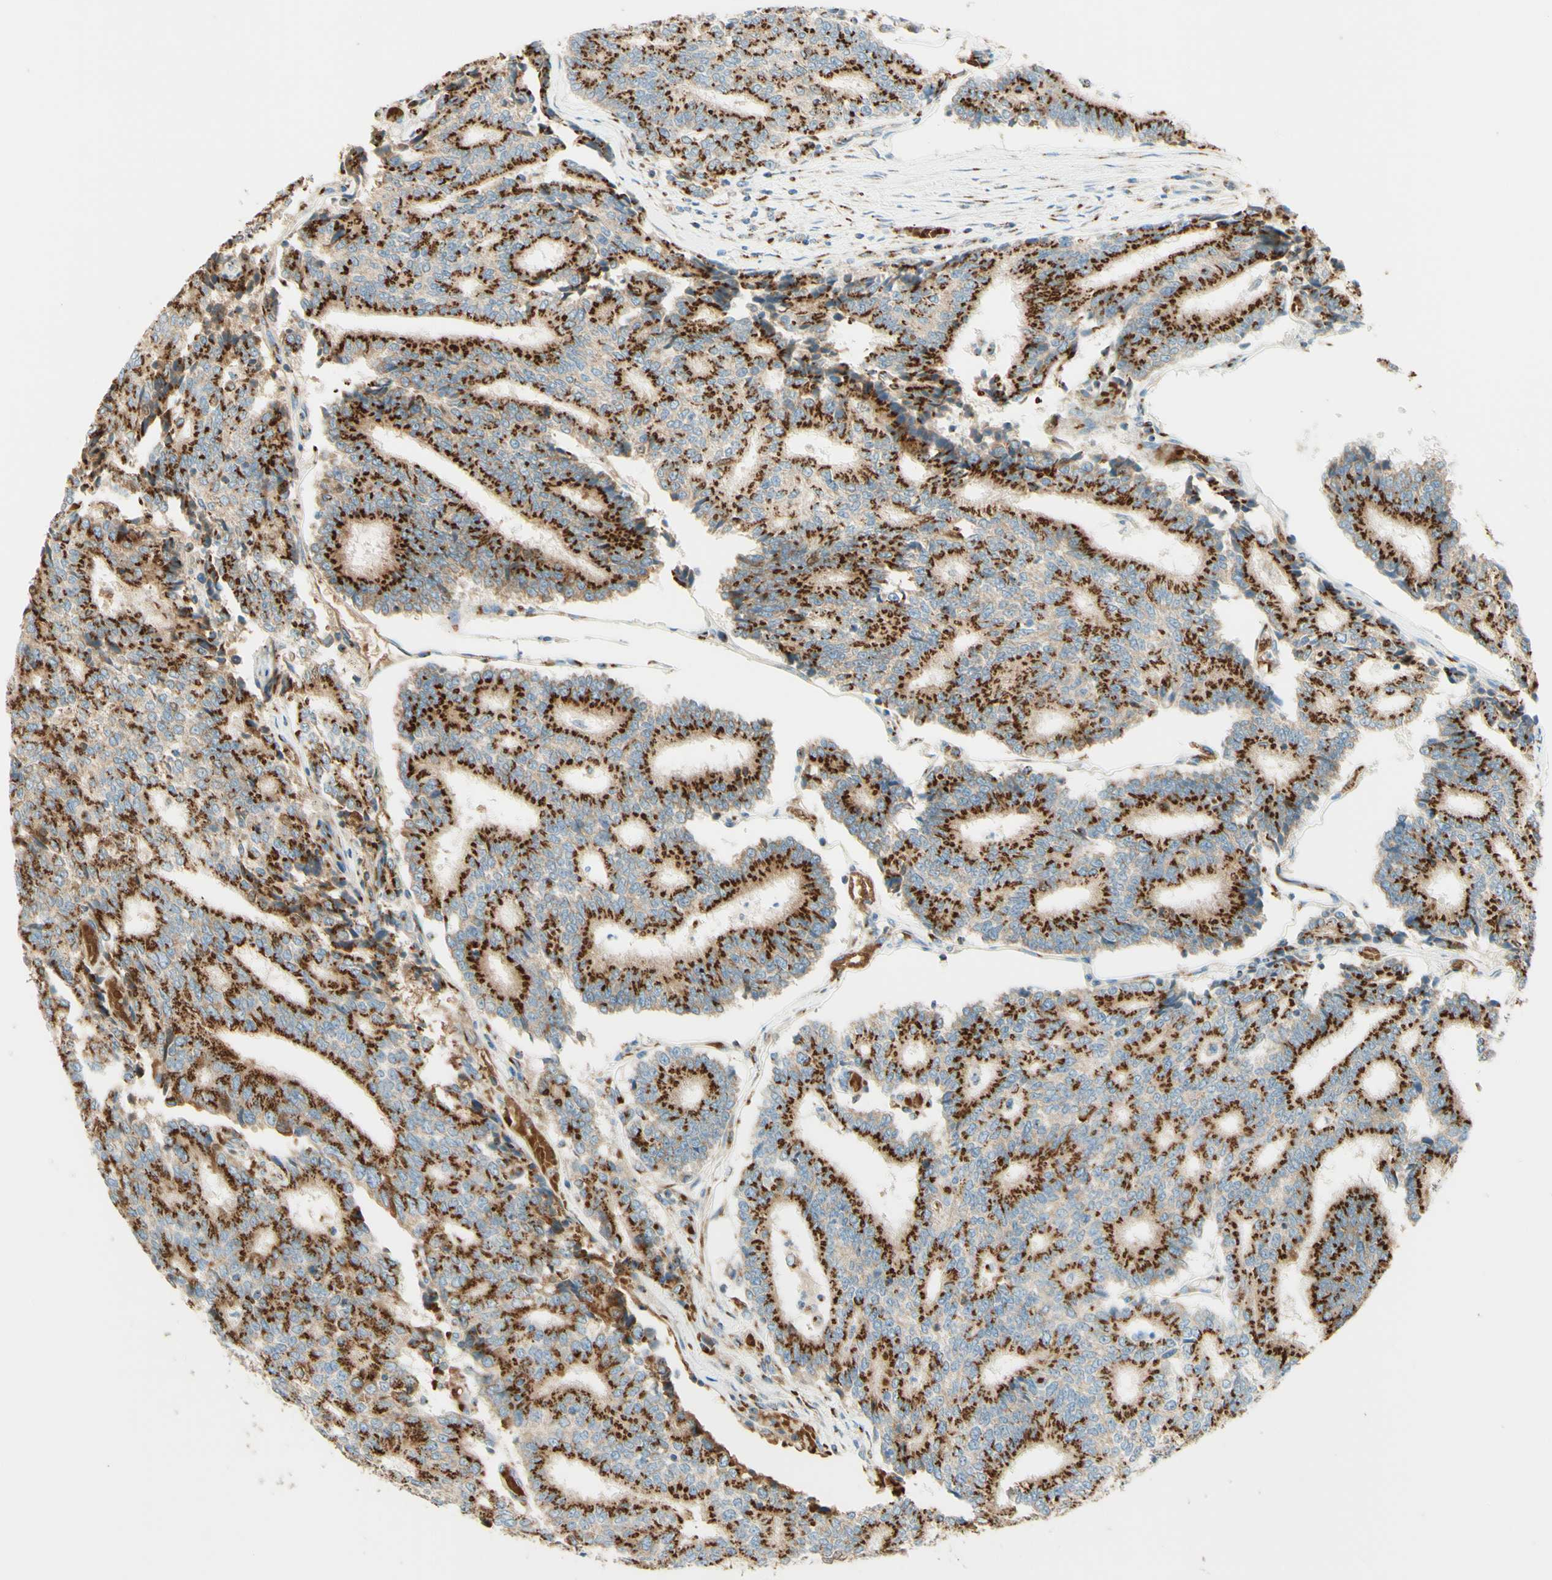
{"staining": {"intensity": "strong", "quantity": ">75%", "location": "cytoplasmic/membranous"}, "tissue": "prostate cancer", "cell_type": "Tumor cells", "image_type": "cancer", "snomed": [{"axis": "morphology", "description": "Normal tissue, NOS"}, {"axis": "morphology", "description": "Adenocarcinoma, High grade"}, {"axis": "topography", "description": "Prostate"}, {"axis": "topography", "description": "Seminal veicle"}], "caption": "Protein analysis of prostate cancer (high-grade adenocarcinoma) tissue demonstrates strong cytoplasmic/membranous staining in about >75% of tumor cells.", "gene": "GOLGB1", "patient": {"sex": "male", "age": 55}}